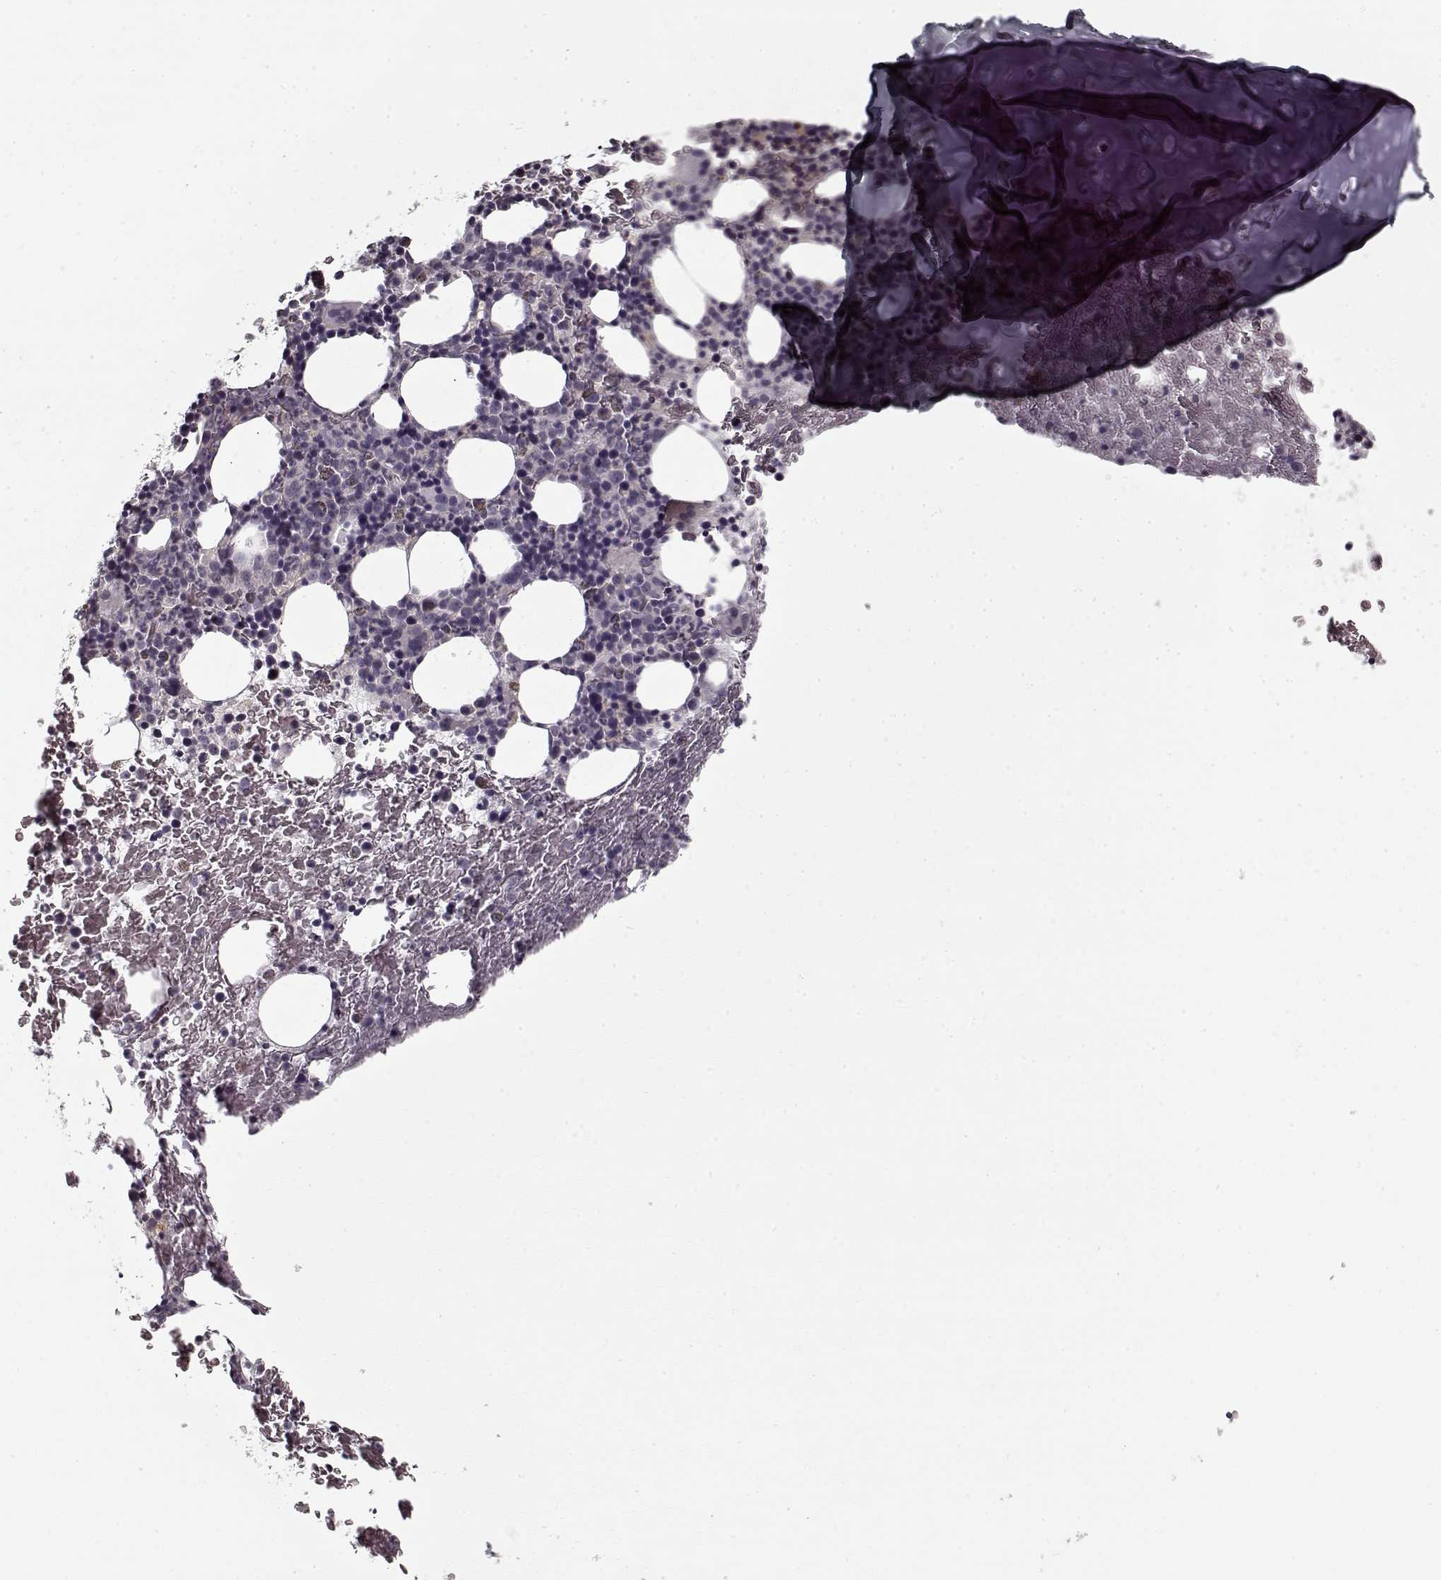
{"staining": {"intensity": "weak", "quantity": "<25%", "location": "cytoplasmic/membranous"}, "tissue": "bone marrow", "cell_type": "Hematopoietic cells", "image_type": "normal", "snomed": [{"axis": "morphology", "description": "Normal tissue, NOS"}, {"axis": "topography", "description": "Bone marrow"}], "caption": "IHC of normal bone marrow displays no staining in hematopoietic cells.", "gene": "LAMA2", "patient": {"sex": "male", "age": 72}}